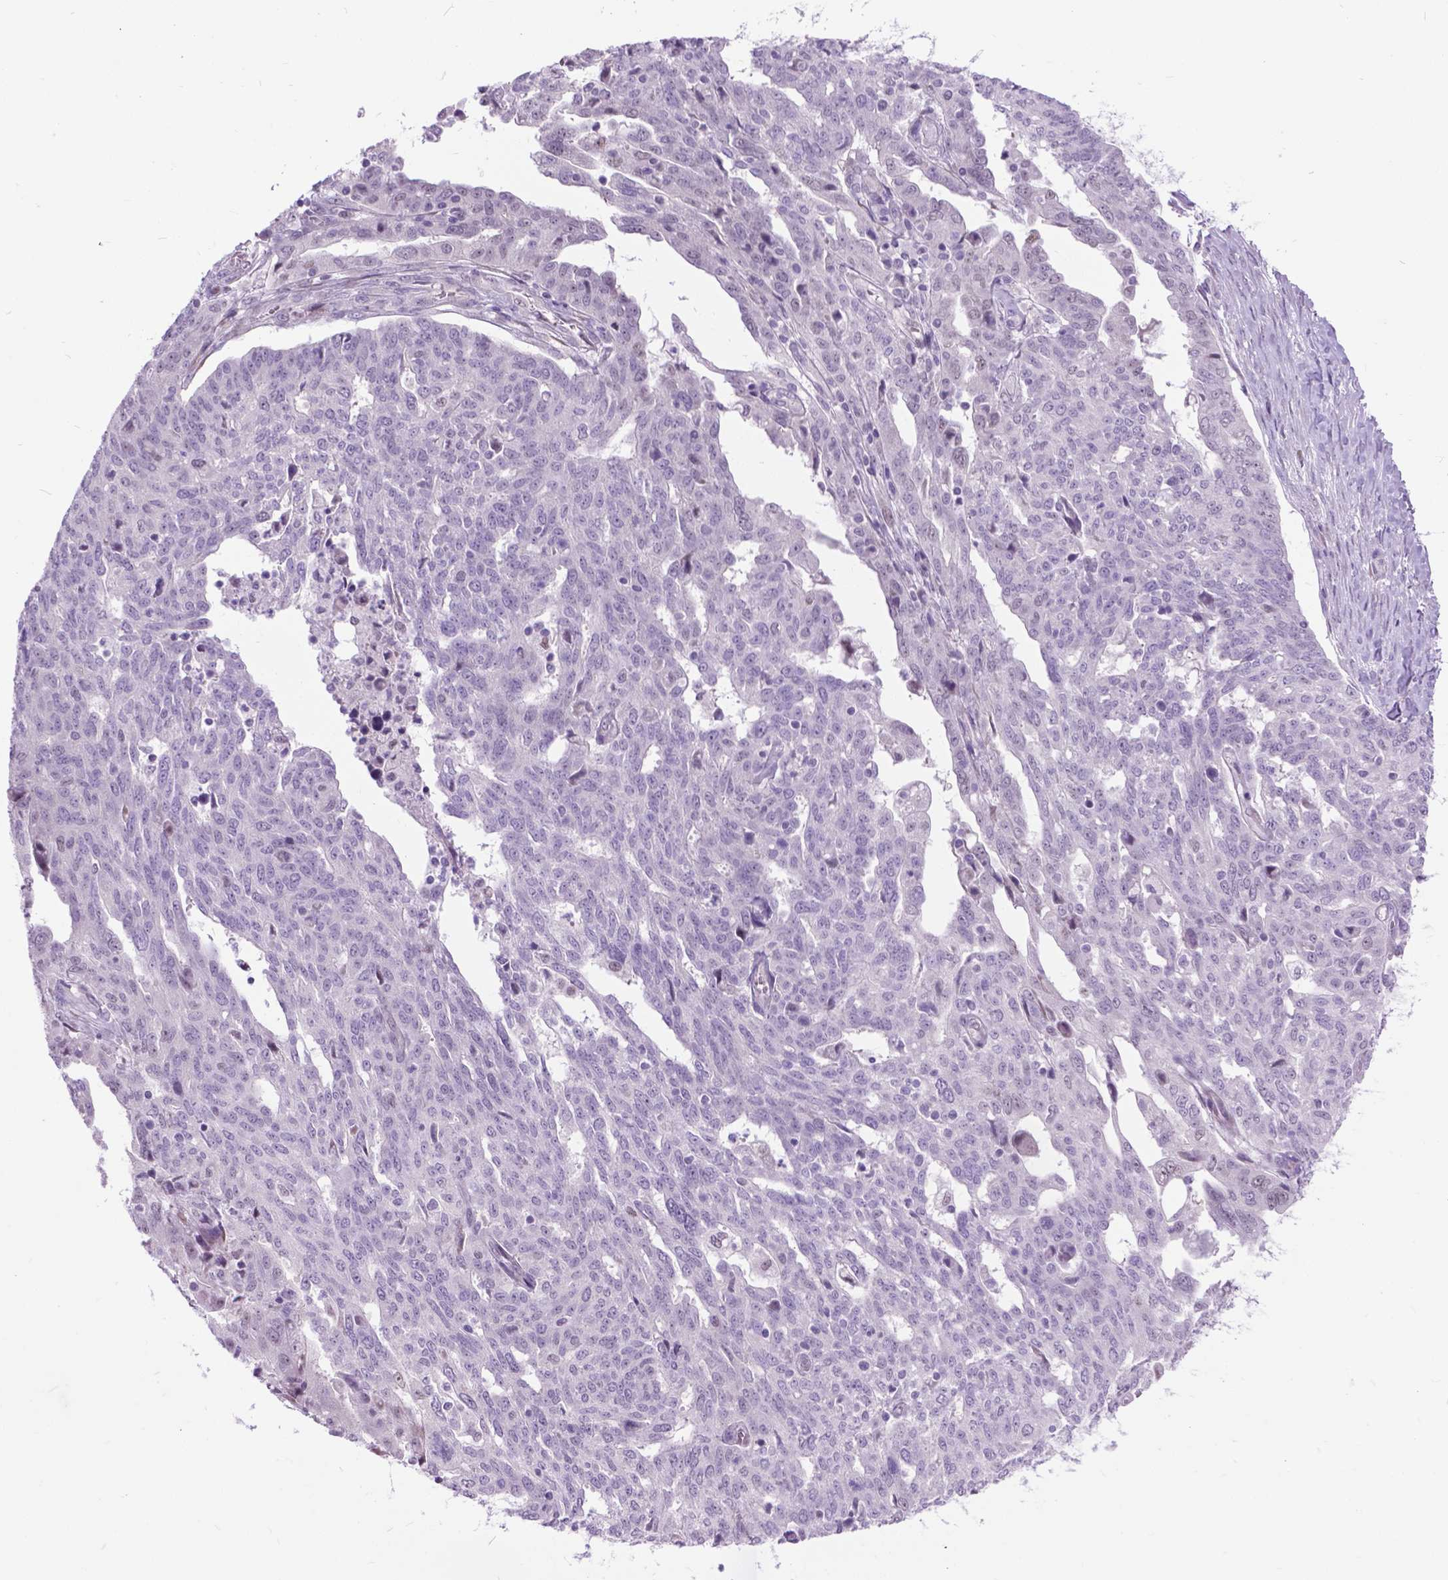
{"staining": {"intensity": "weak", "quantity": "25%-75%", "location": "nuclear"}, "tissue": "ovarian cancer", "cell_type": "Tumor cells", "image_type": "cancer", "snomed": [{"axis": "morphology", "description": "Cystadenocarcinoma, serous, NOS"}, {"axis": "topography", "description": "Ovary"}], "caption": "IHC staining of ovarian cancer, which demonstrates low levels of weak nuclear expression in approximately 25%-75% of tumor cells indicating weak nuclear protein expression. The staining was performed using DAB (brown) for protein detection and nuclei were counterstained in hematoxylin (blue).", "gene": "APCDD1L", "patient": {"sex": "female", "age": 67}}